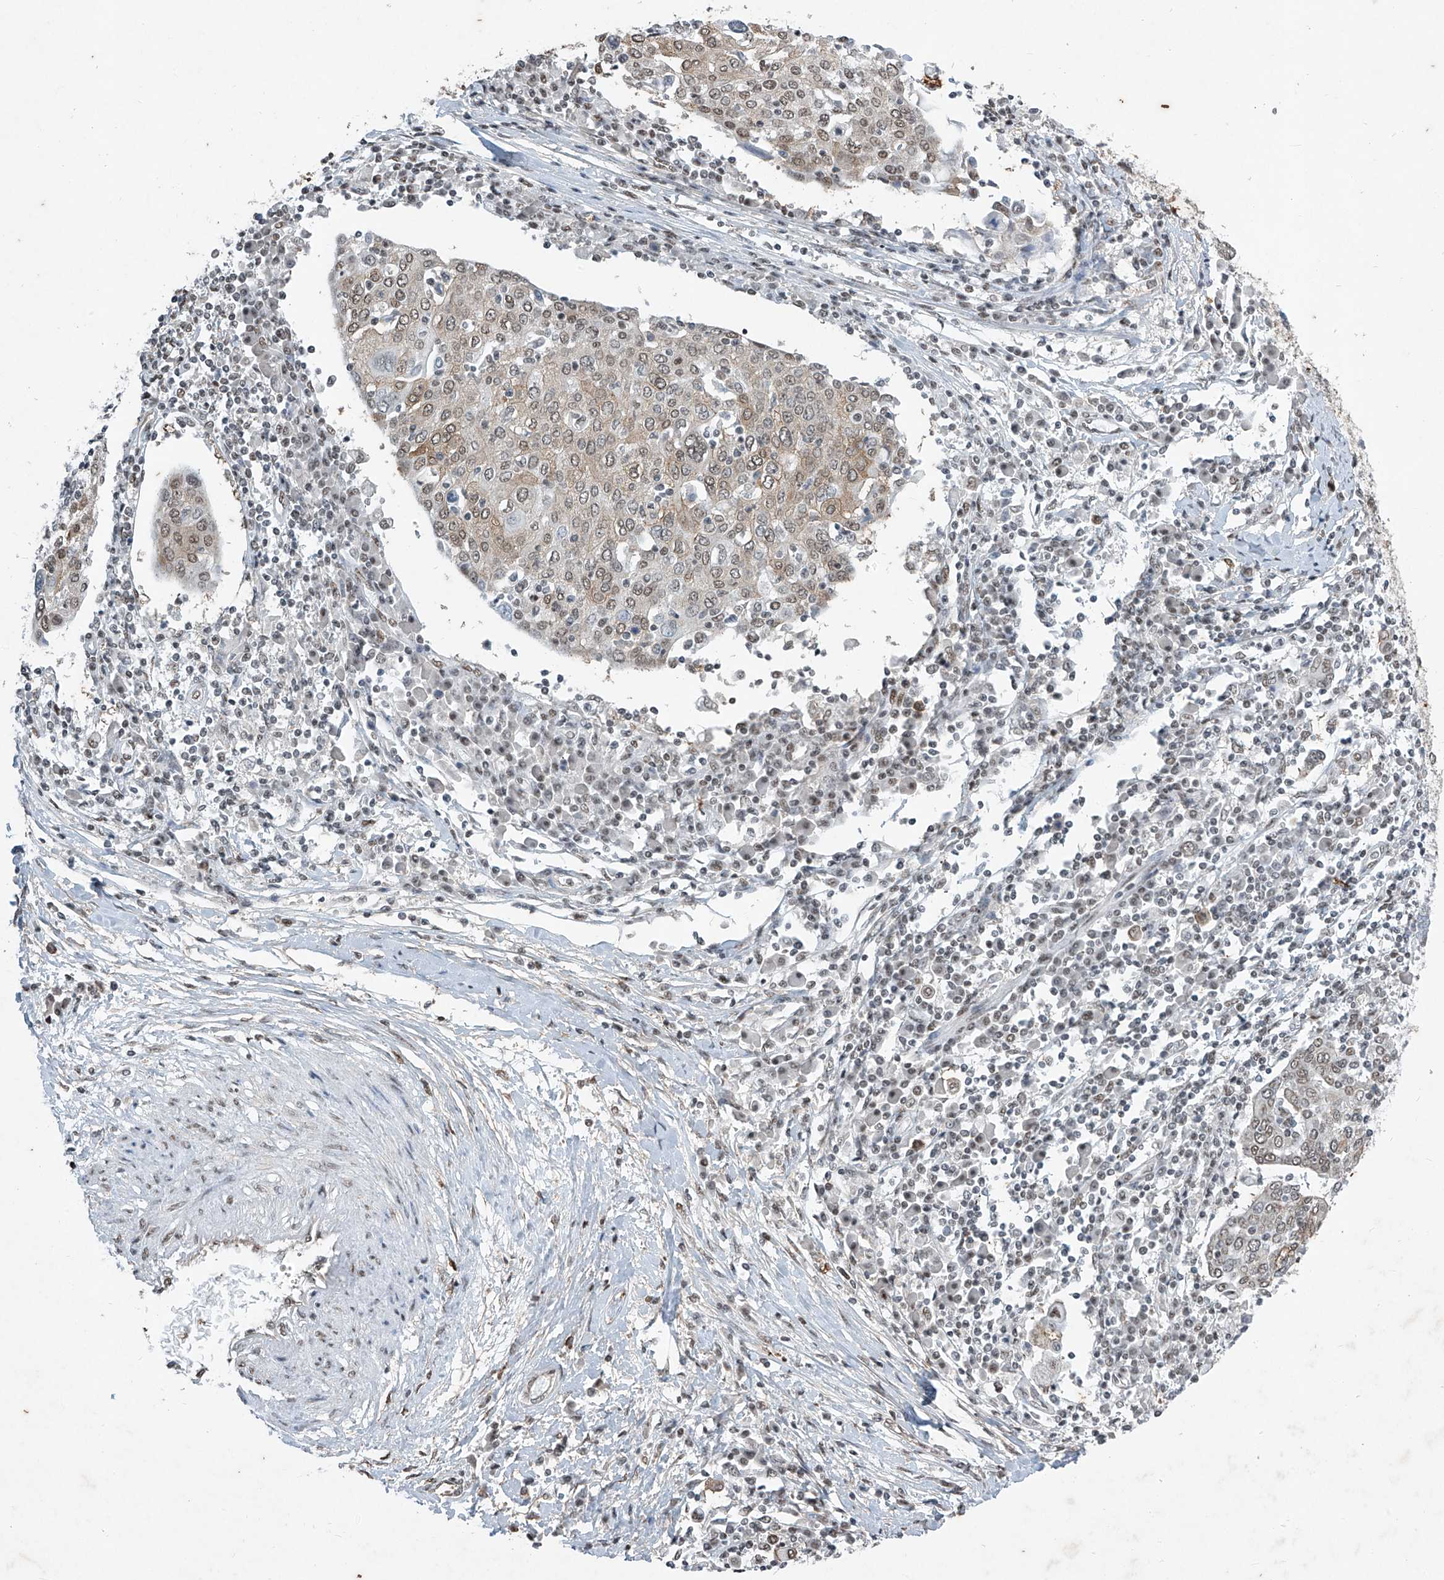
{"staining": {"intensity": "moderate", "quantity": ">75%", "location": "cytoplasmic/membranous"}, "tissue": "cervical cancer", "cell_type": "Tumor cells", "image_type": "cancer", "snomed": [{"axis": "morphology", "description": "Squamous cell carcinoma, NOS"}, {"axis": "topography", "description": "Cervix"}], "caption": "A high-resolution photomicrograph shows immunohistochemistry (IHC) staining of cervical cancer (squamous cell carcinoma), which displays moderate cytoplasmic/membranous positivity in approximately >75% of tumor cells.", "gene": "TFEC", "patient": {"sex": "female", "age": 40}}